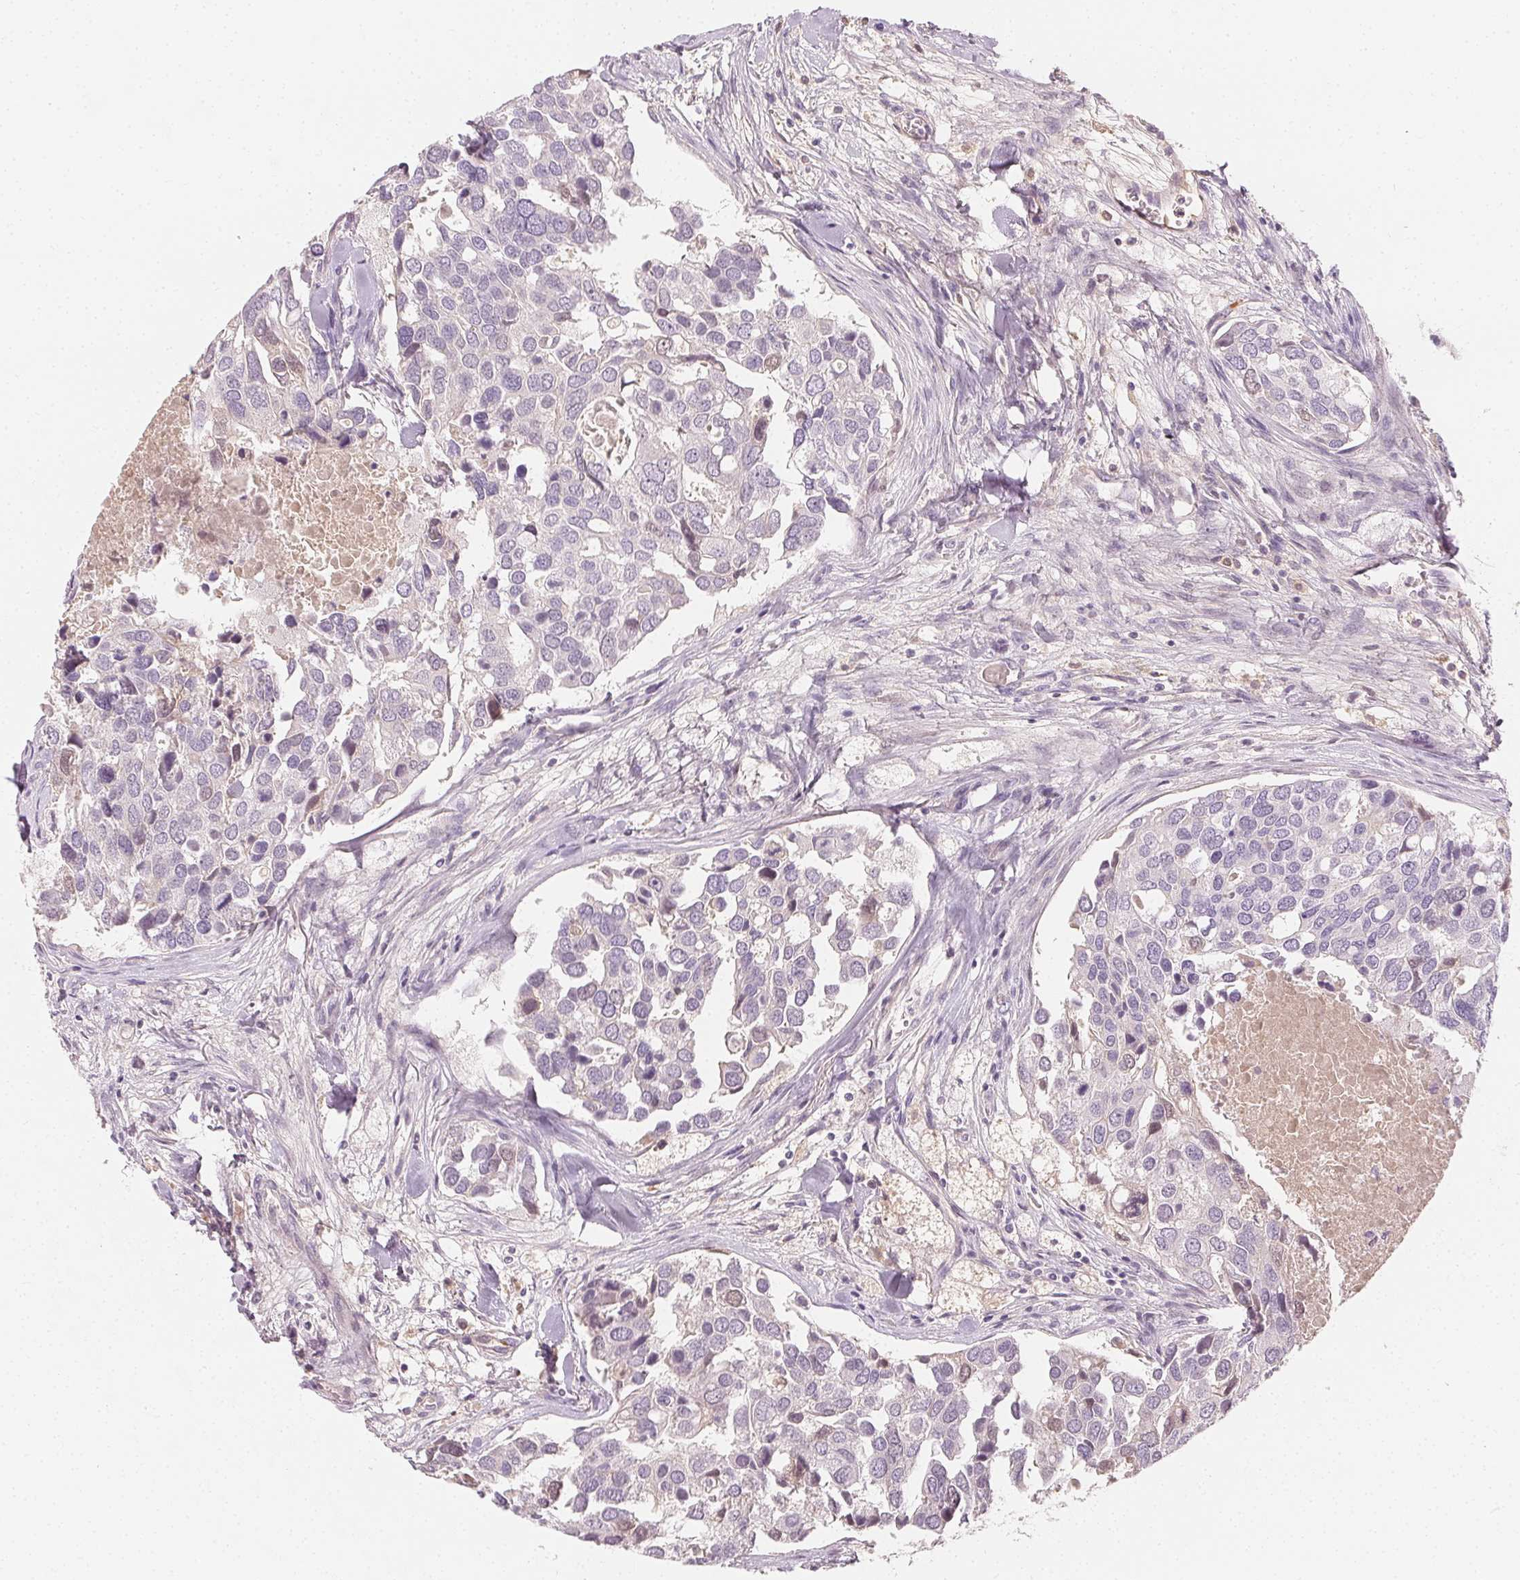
{"staining": {"intensity": "negative", "quantity": "none", "location": "none"}, "tissue": "breast cancer", "cell_type": "Tumor cells", "image_type": "cancer", "snomed": [{"axis": "morphology", "description": "Duct carcinoma"}, {"axis": "topography", "description": "Breast"}], "caption": "An image of human breast cancer is negative for staining in tumor cells.", "gene": "AFM", "patient": {"sex": "female", "age": 83}}